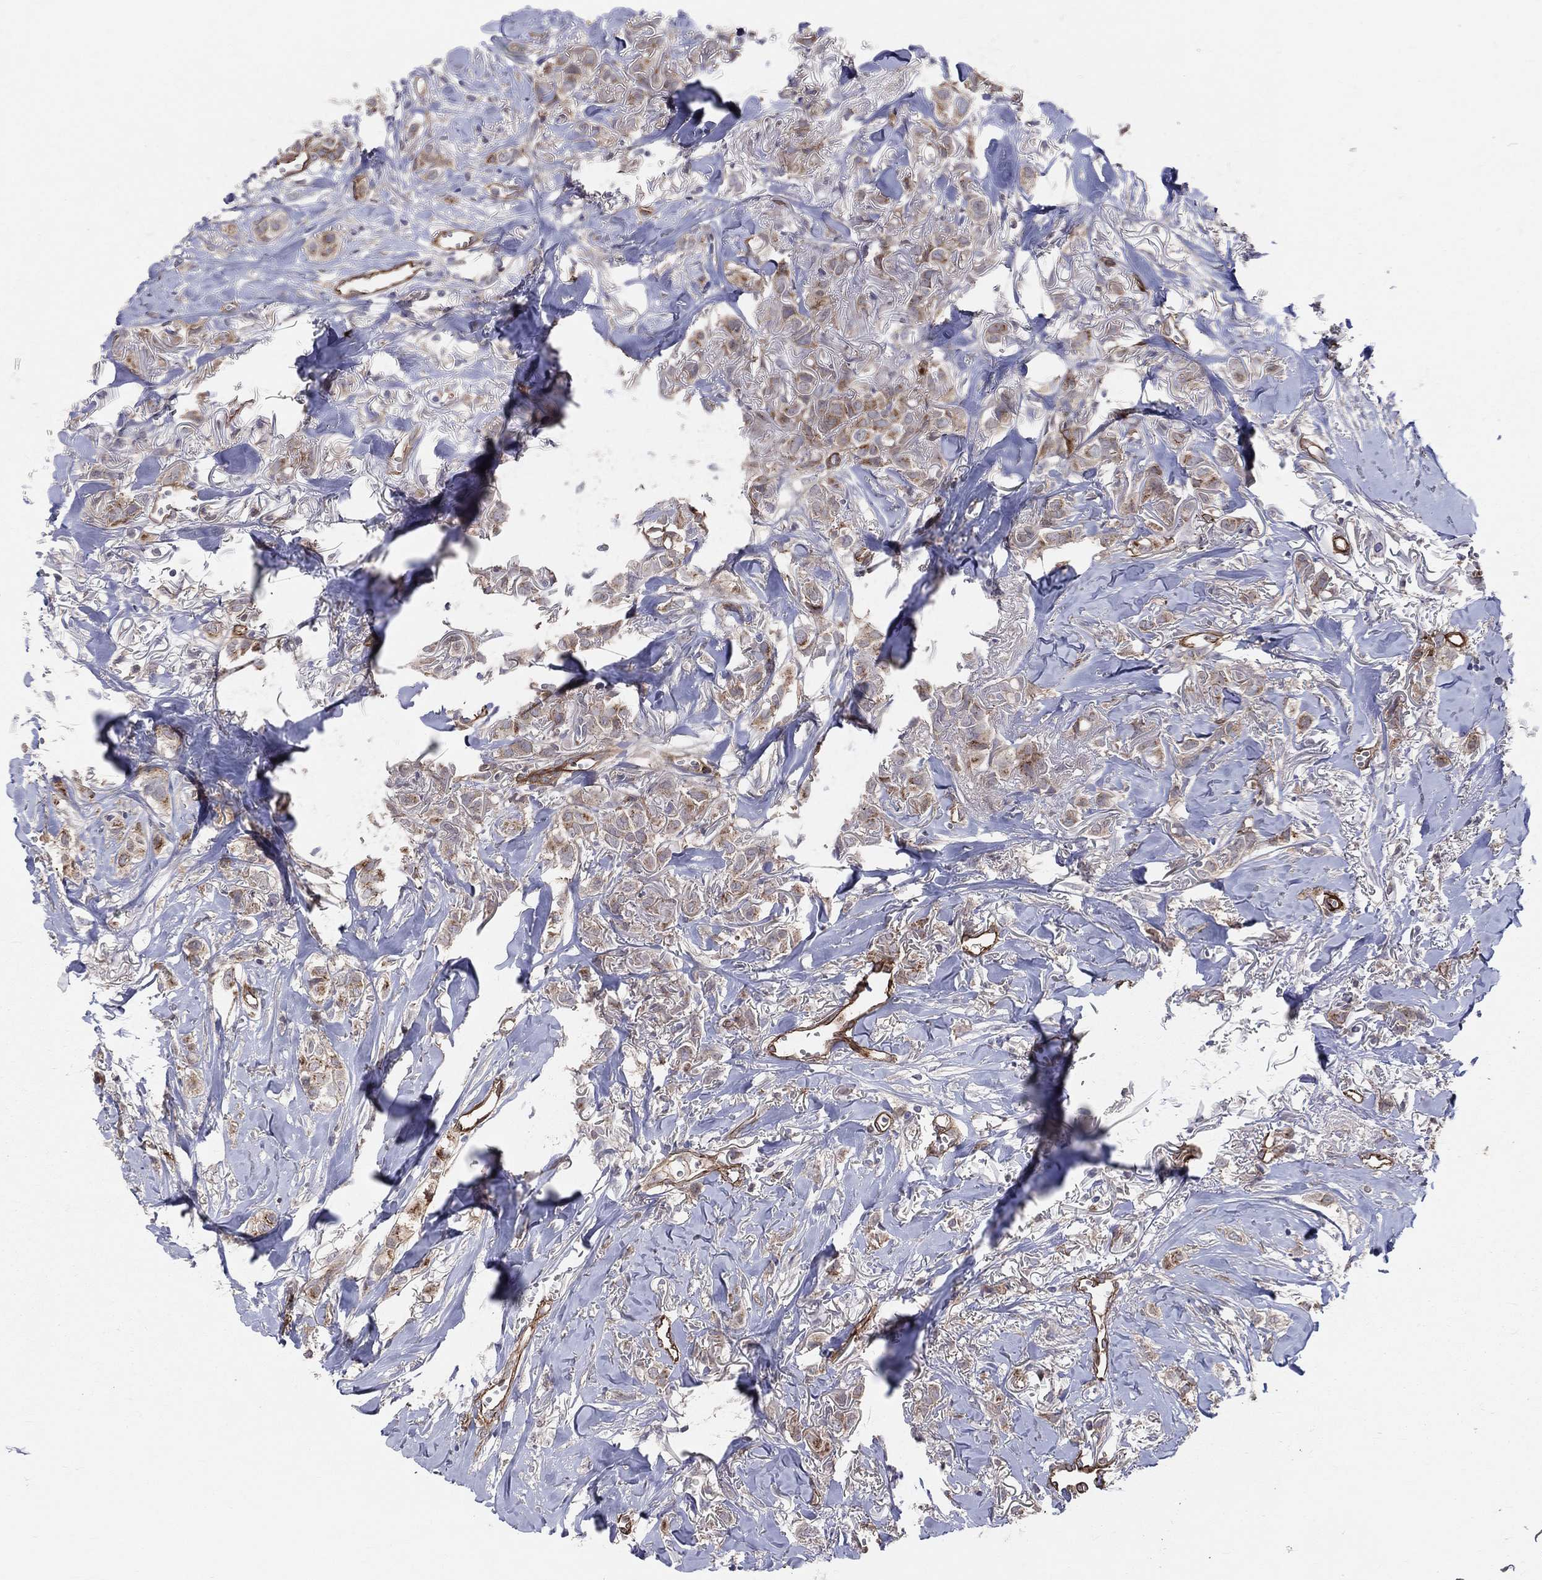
{"staining": {"intensity": "moderate", "quantity": "25%-75%", "location": "cytoplasmic/membranous"}, "tissue": "breast cancer", "cell_type": "Tumor cells", "image_type": "cancer", "snomed": [{"axis": "morphology", "description": "Duct carcinoma"}, {"axis": "topography", "description": "Breast"}], "caption": "Human breast cancer (invasive ductal carcinoma) stained with a protein marker shows moderate staining in tumor cells.", "gene": "ENTPD1", "patient": {"sex": "female", "age": 85}}